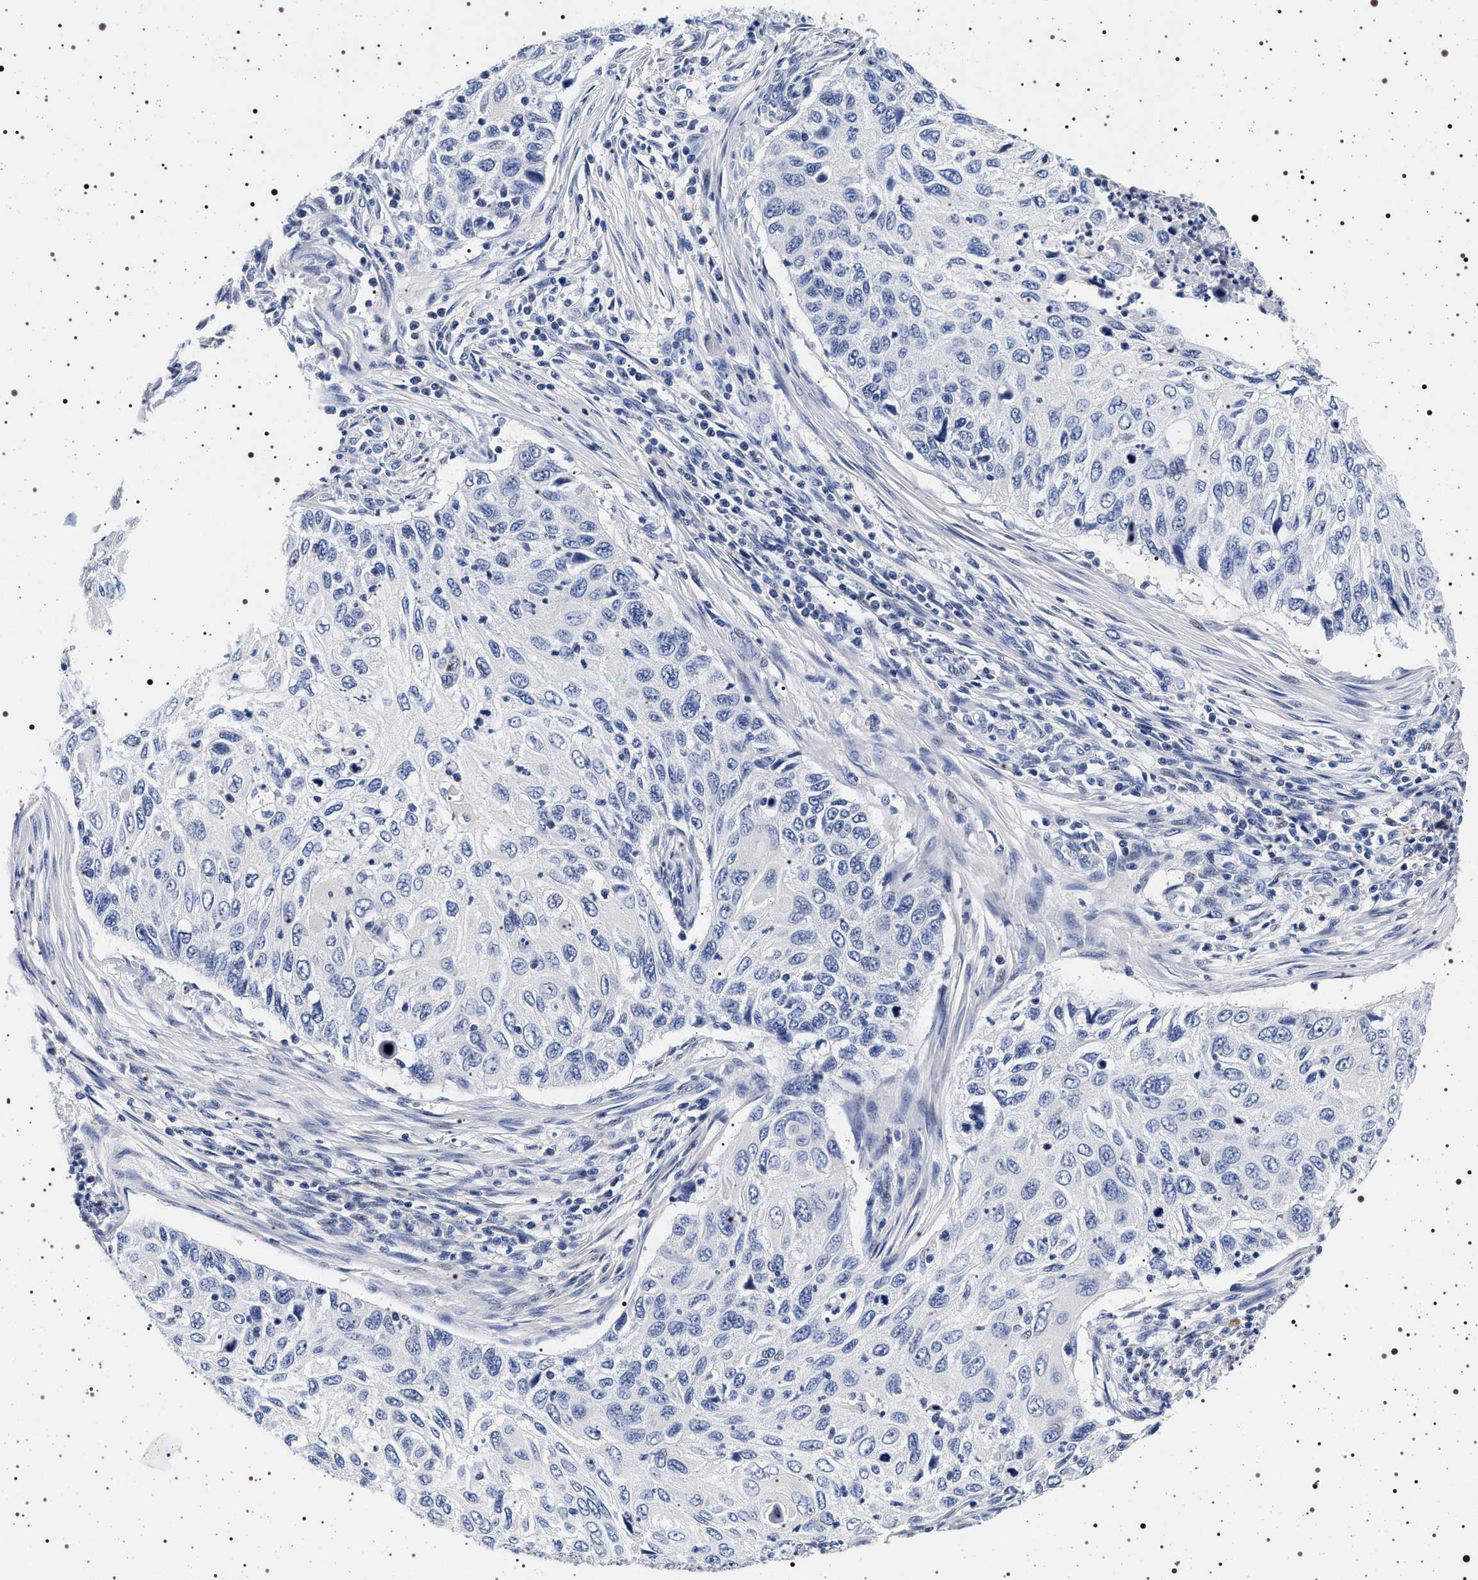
{"staining": {"intensity": "negative", "quantity": "none", "location": "none"}, "tissue": "cervical cancer", "cell_type": "Tumor cells", "image_type": "cancer", "snomed": [{"axis": "morphology", "description": "Squamous cell carcinoma, NOS"}, {"axis": "topography", "description": "Cervix"}], "caption": "Immunohistochemistry photomicrograph of cervical cancer (squamous cell carcinoma) stained for a protein (brown), which exhibits no staining in tumor cells.", "gene": "MAPK10", "patient": {"sex": "female", "age": 70}}